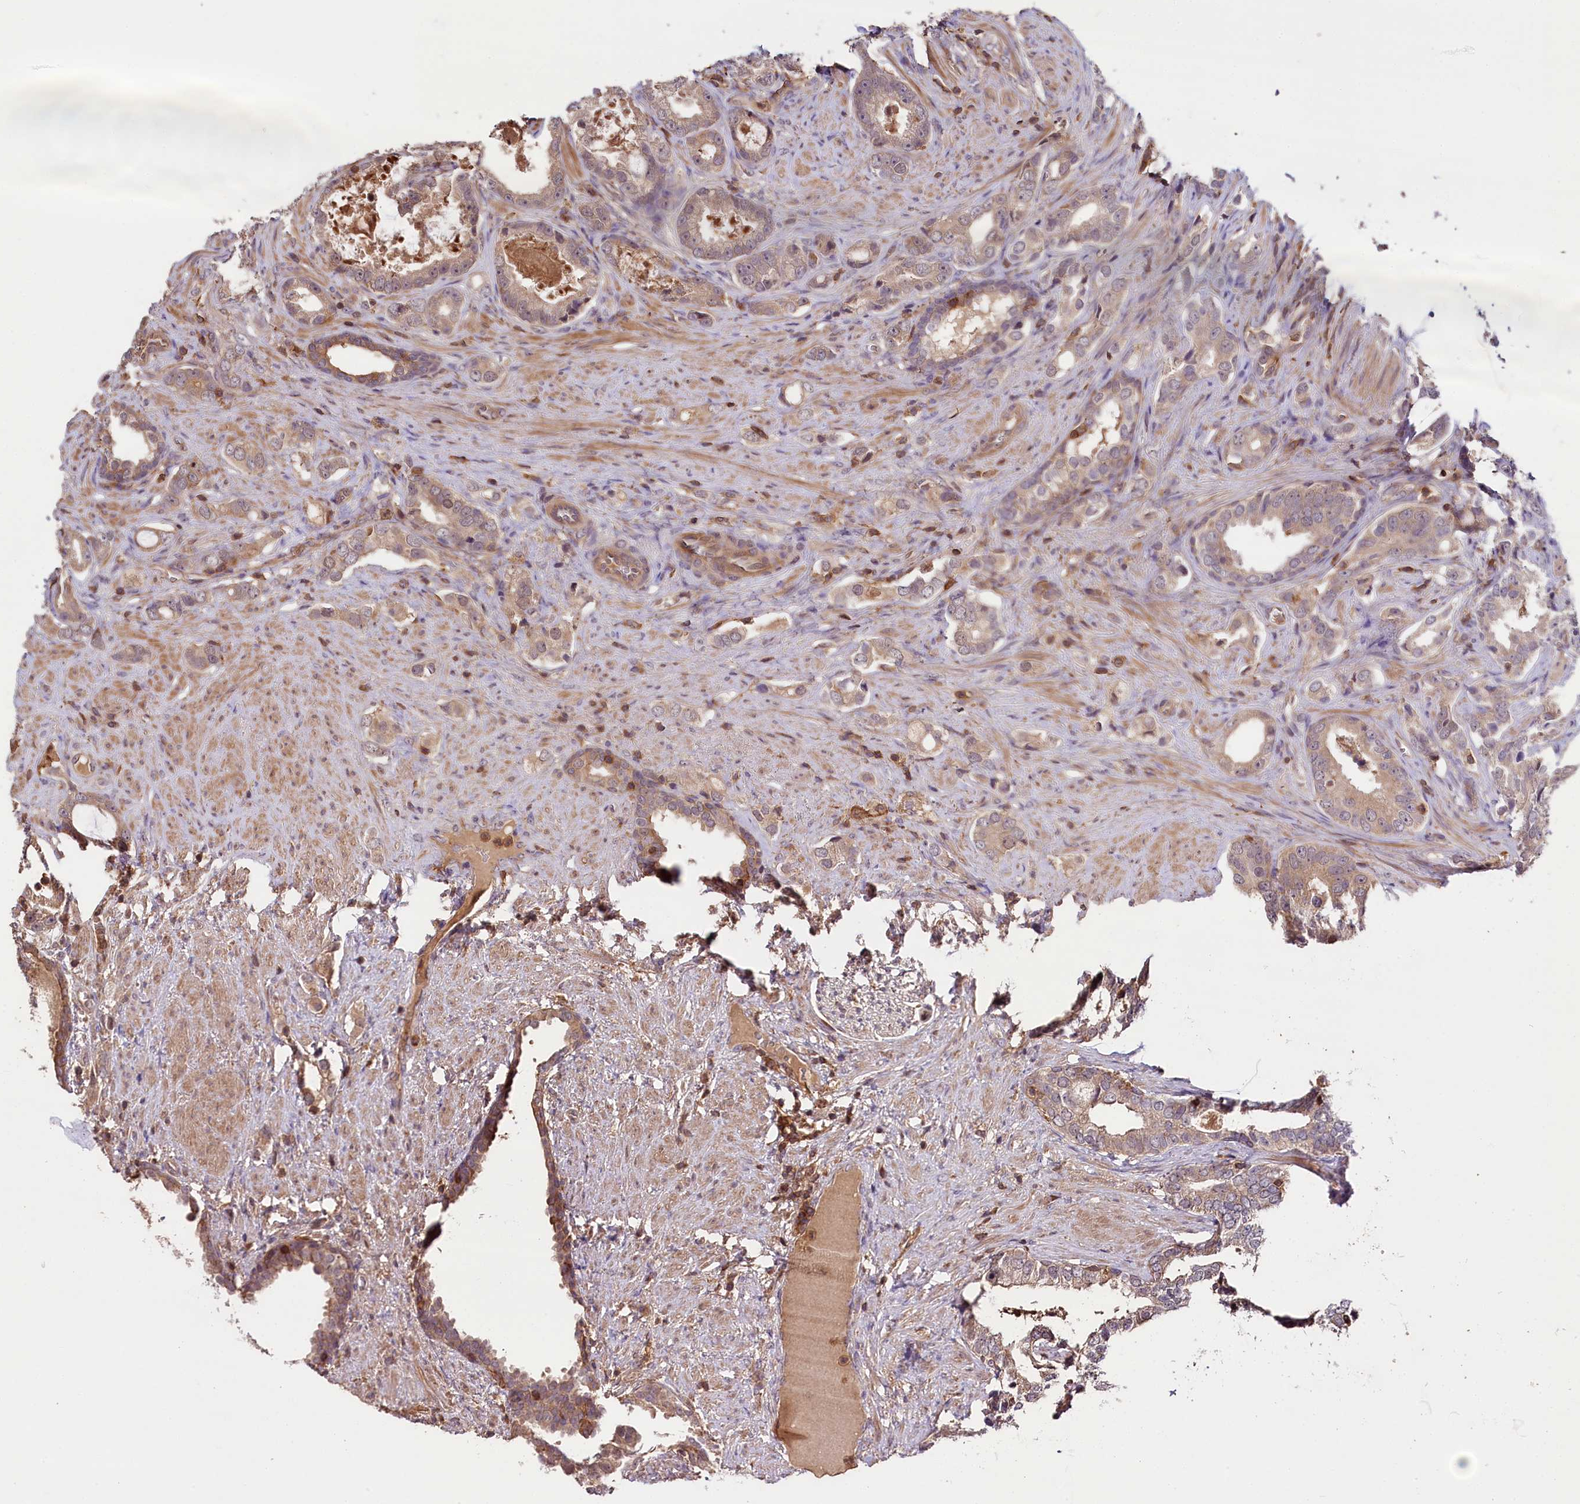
{"staining": {"intensity": "weak", "quantity": "<25%", "location": "cytoplasmic/membranous"}, "tissue": "prostate cancer", "cell_type": "Tumor cells", "image_type": "cancer", "snomed": [{"axis": "morphology", "description": "Adenocarcinoma, High grade"}, {"axis": "topography", "description": "Prostate"}], "caption": "Tumor cells are negative for brown protein staining in adenocarcinoma (high-grade) (prostate).", "gene": "SKIDA1", "patient": {"sex": "male", "age": 67}}